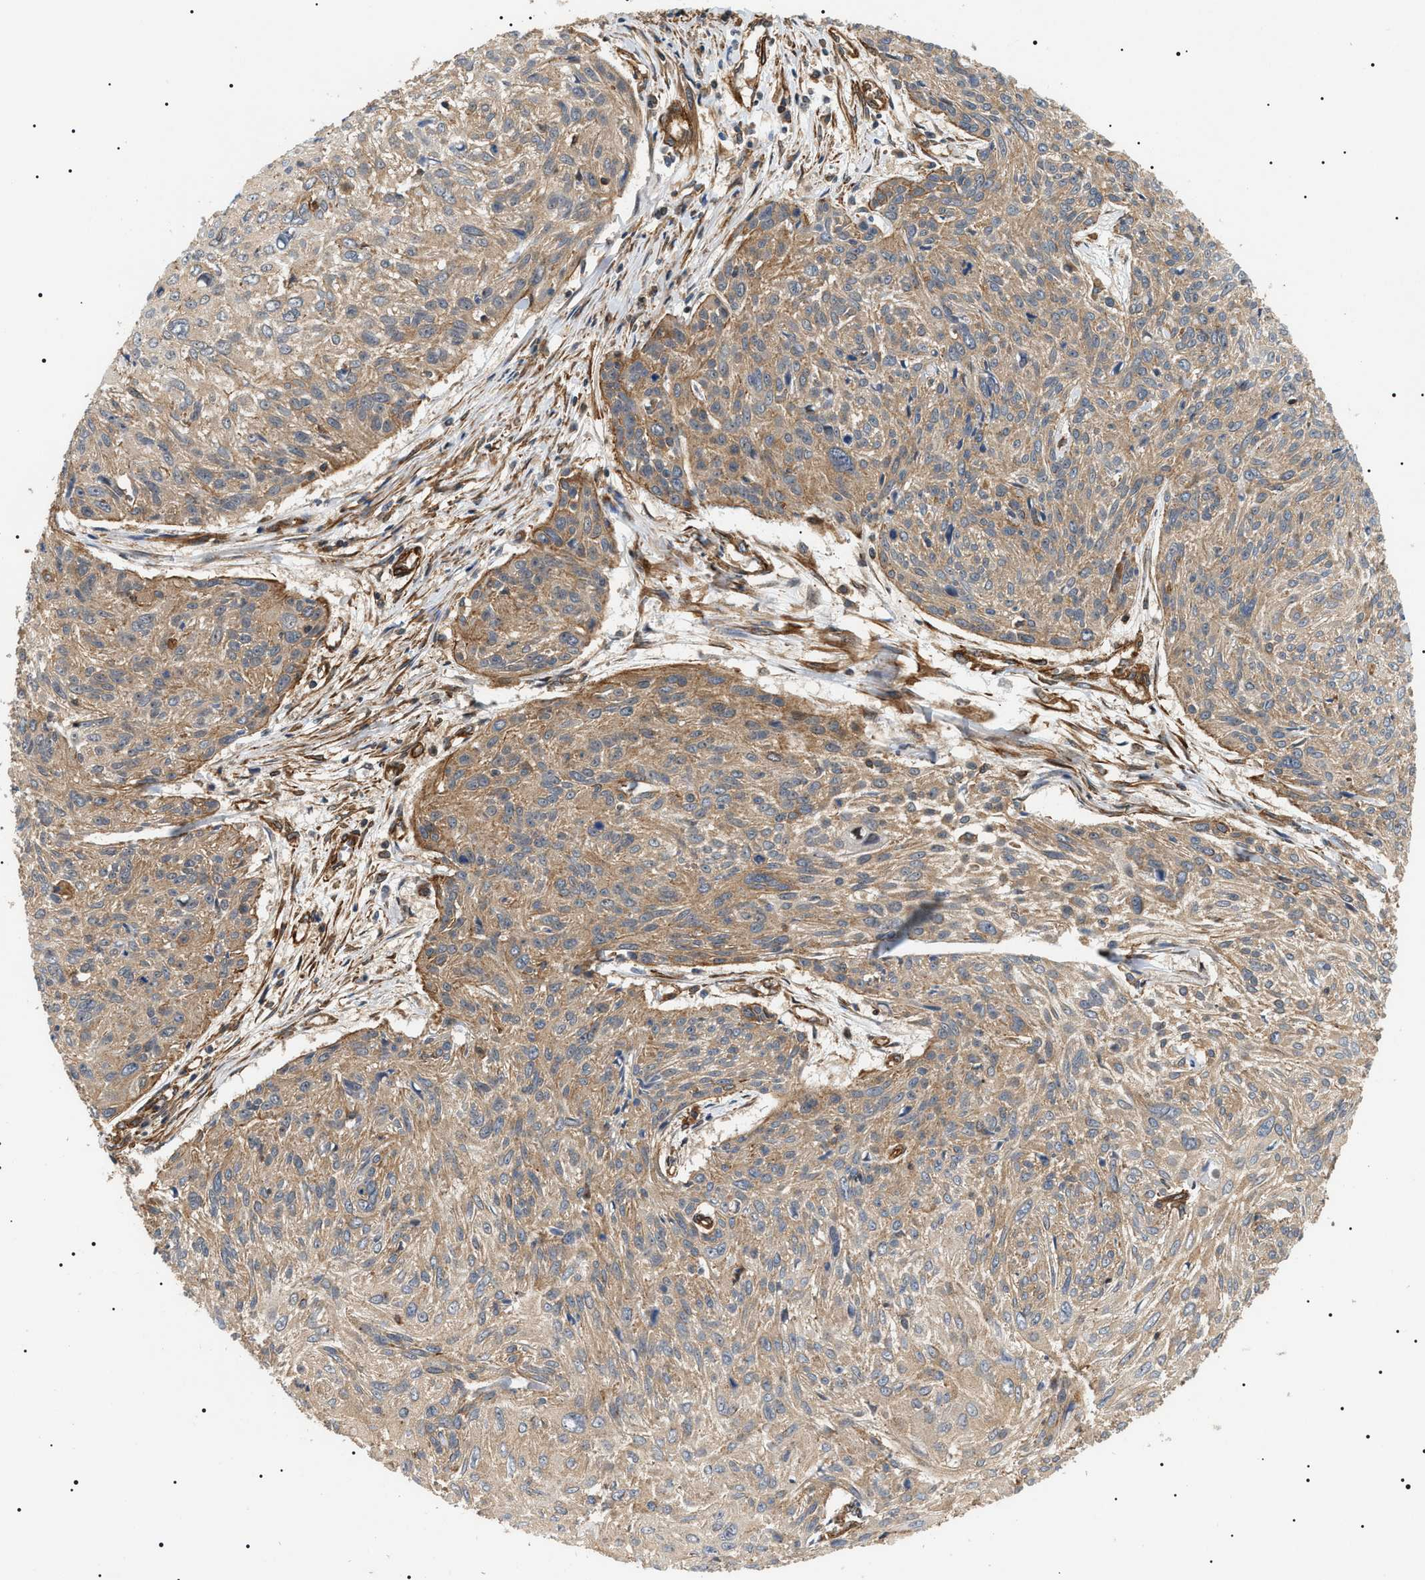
{"staining": {"intensity": "moderate", "quantity": "25%-75%", "location": "cytoplasmic/membranous"}, "tissue": "cervical cancer", "cell_type": "Tumor cells", "image_type": "cancer", "snomed": [{"axis": "morphology", "description": "Squamous cell carcinoma, NOS"}, {"axis": "topography", "description": "Cervix"}], "caption": "High-magnification brightfield microscopy of squamous cell carcinoma (cervical) stained with DAB (3,3'-diaminobenzidine) (brown) and counterstained with hematoxylin (blue). tumor cells exhibit moderate cytoplasmic/membranous positivity is present in approximately25%-75% of cells.", "gene": "SH3GLB2", "patient": {"sex": "female", "age": 51}}